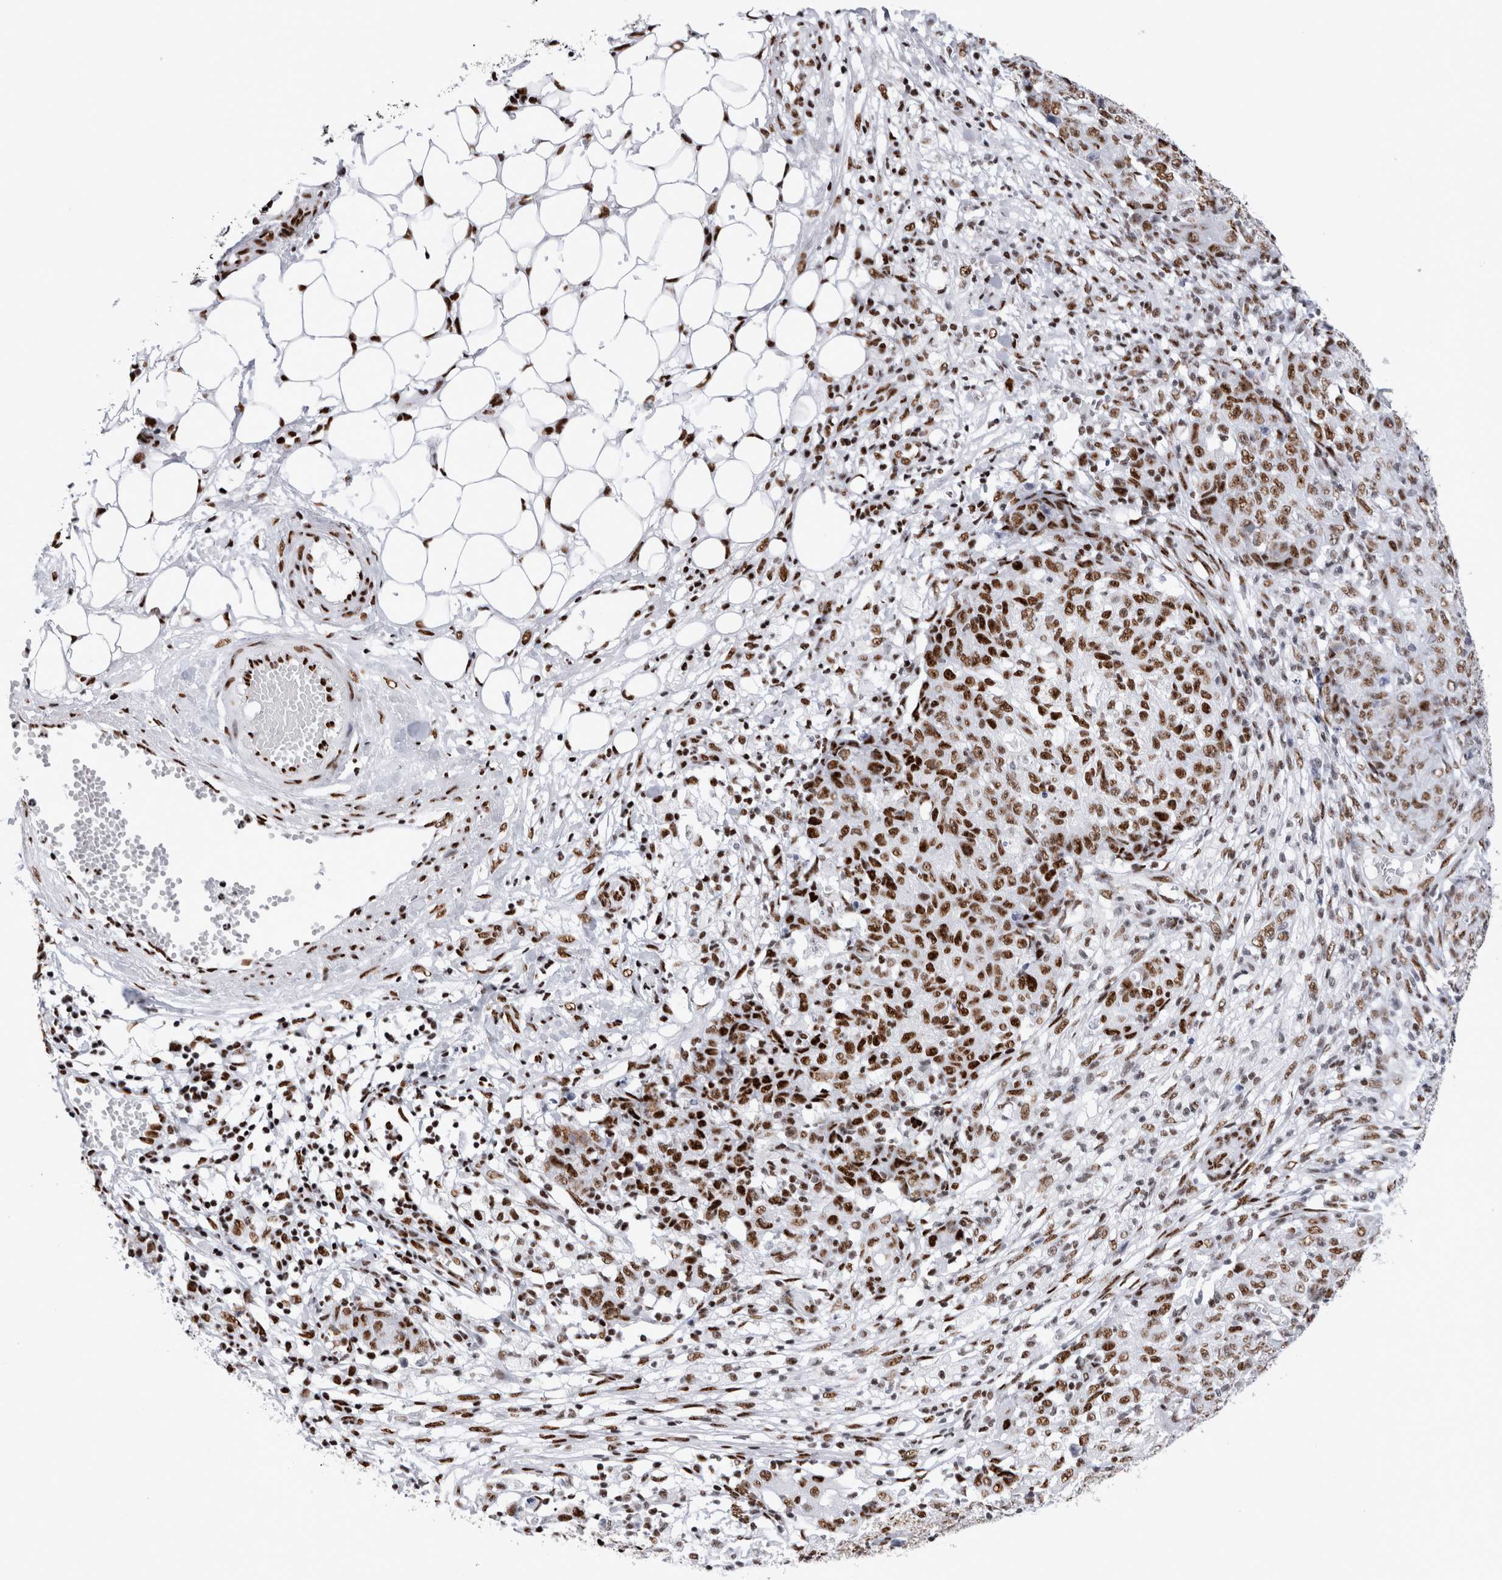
{"staining": {"intensity": "strong", "quantity": ">75%", "location": "nuclear"}, "tissue": "ovarian cancer", "cell_type": "Tumor cells", "image_type": "cancer", "snomed": [{"axis": "morphology", "description": "Carcinoma, endometroid"}, {"axis": "topography", "description": "Ovary"}], "caption": "Immunohistochemistry histopathology image of neoplastic tissue: human ovarian endometroid carcinoma stained using immunohistochemistry displays high levels of strong protein expression localized specifically in the nuclear of tumor cells, appearing as a nuclear brown color.", "gene": "RBM6", "patient": {"sex": "female", "age": 42}}